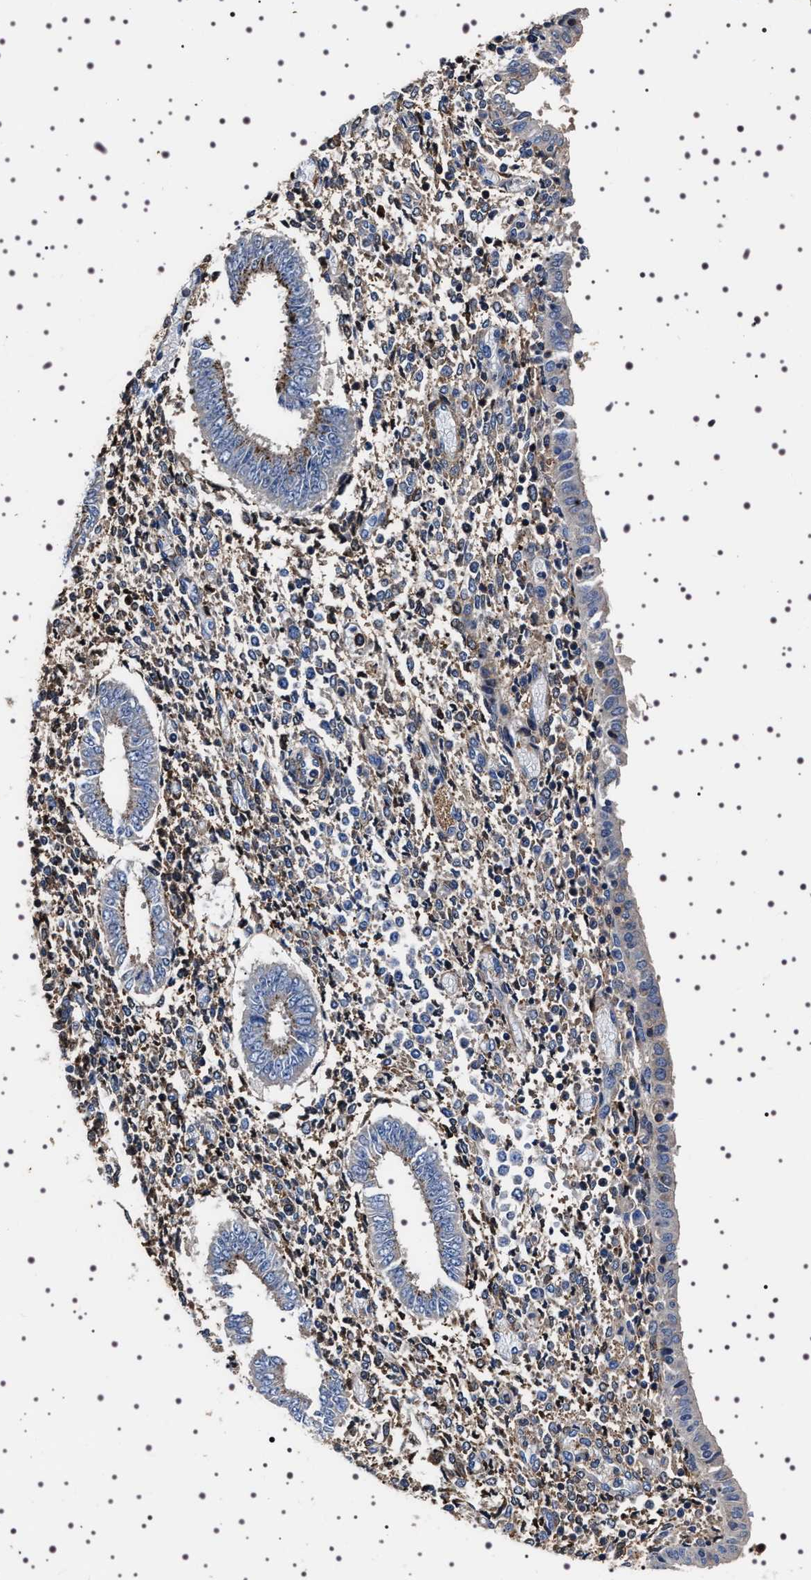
{"staining": {"intensity": "negative", "quantity": "none", "location": "none"}, "tissue": "endometrium", "cell_type": "Cells in endometrial stroma", "image_type": "normal", "snomed": [{"axis": "morphology", "description": "Normal tissue, NOS"}, {"axis": "topography", "description": "Endometrium"}], "caption": "Cells in endometrial stroma show no significant positivity in unremarkable endometrium. The staining is performed using DAB brown chromogen with nuclei counter-stained in using hematoxylin.", "gene": "WDR1", "patient": {"sex": "female", "age": 35}}